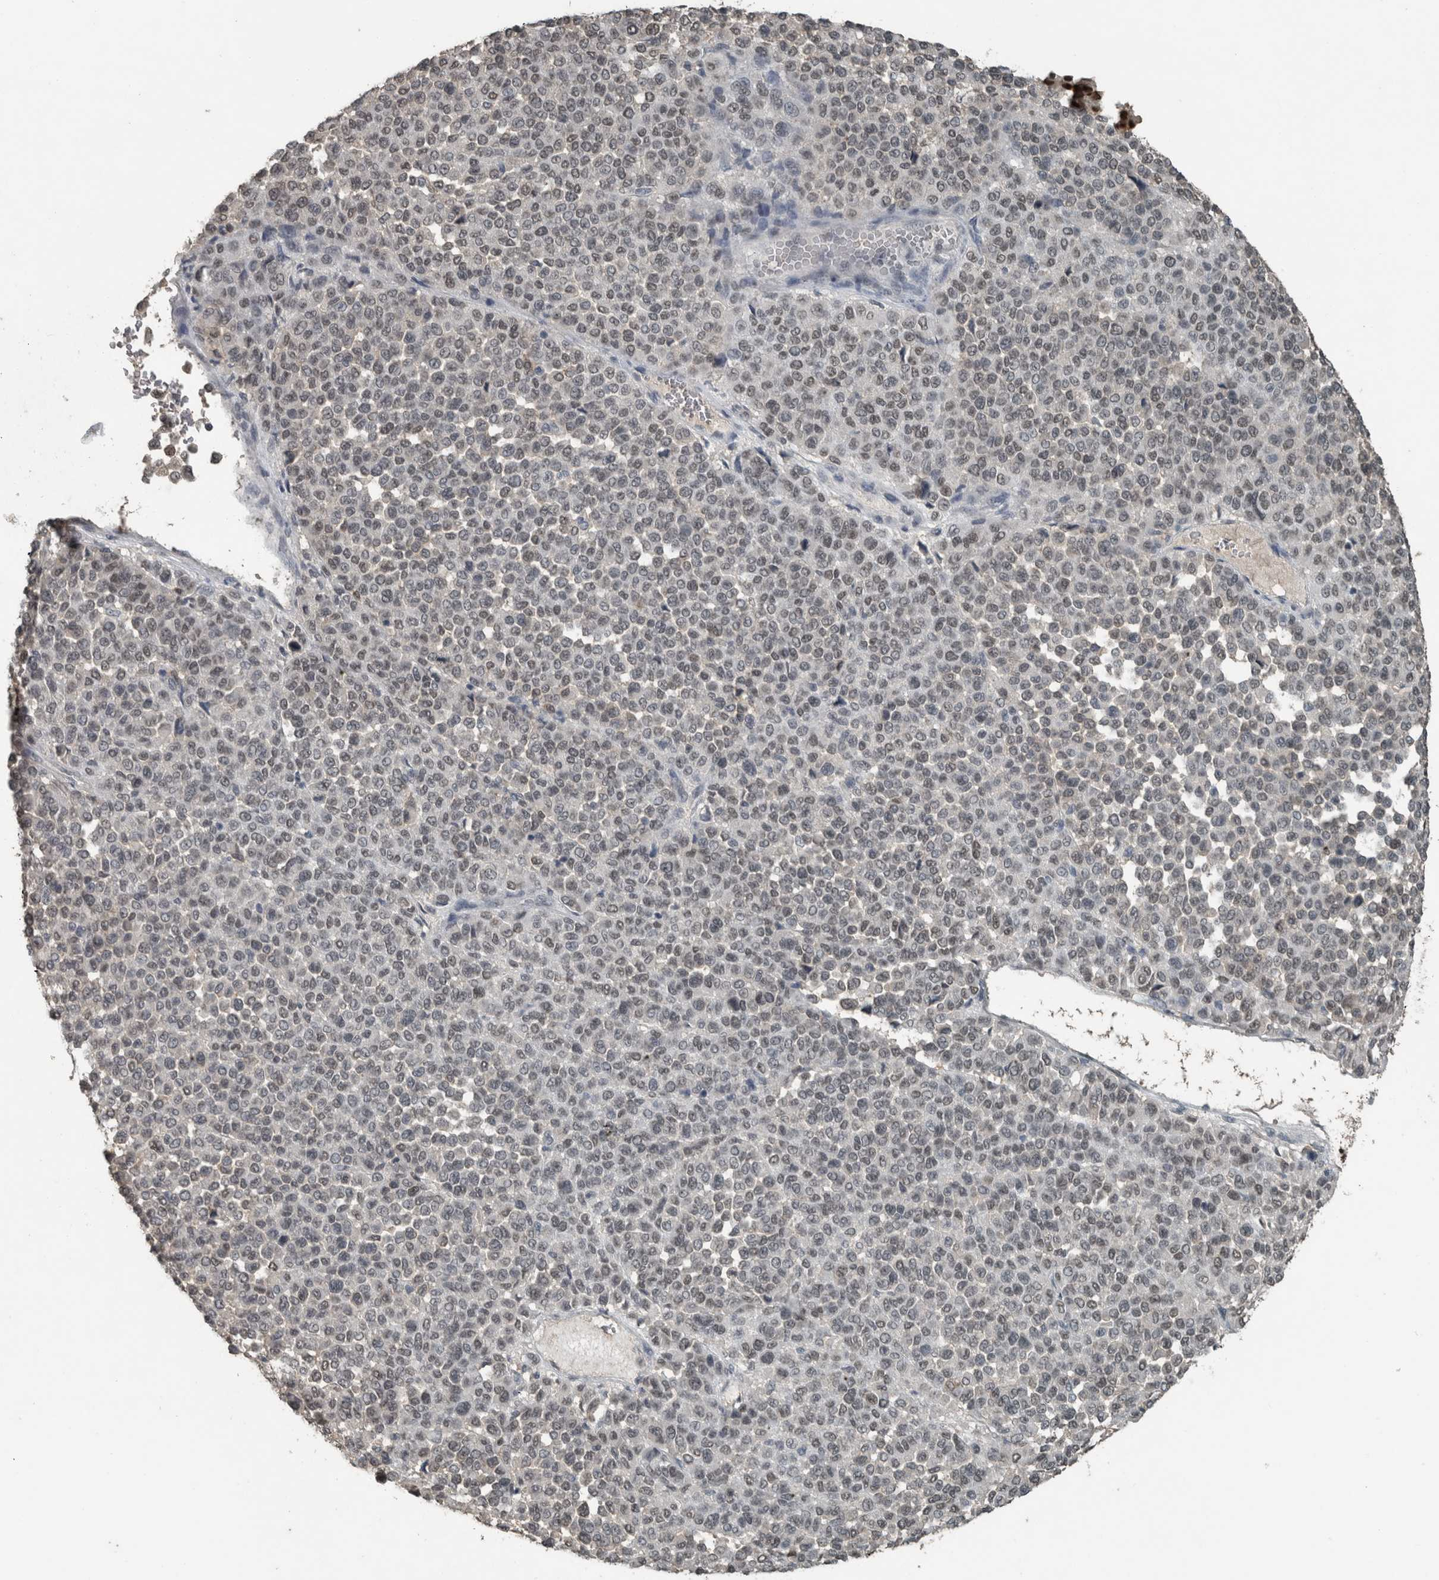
{"staining": {"intensity": "weak", "quantity": "25%-75%", "location": "nuclear"}, "tissue": "melanoma", "cell_type": "Tumor cells", "image_type": "cancer", "snomed": [{"axis": "morphology", "description": "Malignant melanoma, Metastatic site"}, {"axis": "topography", "description": "Pancreas"}], "caption": "Malignant melanoma (metastatic site) tissue demonstrates weak nuclear staining in about 25%-75% of tumor cells", "gene": "ZNF24", "patient": {"sex": "female", "age": 30}}